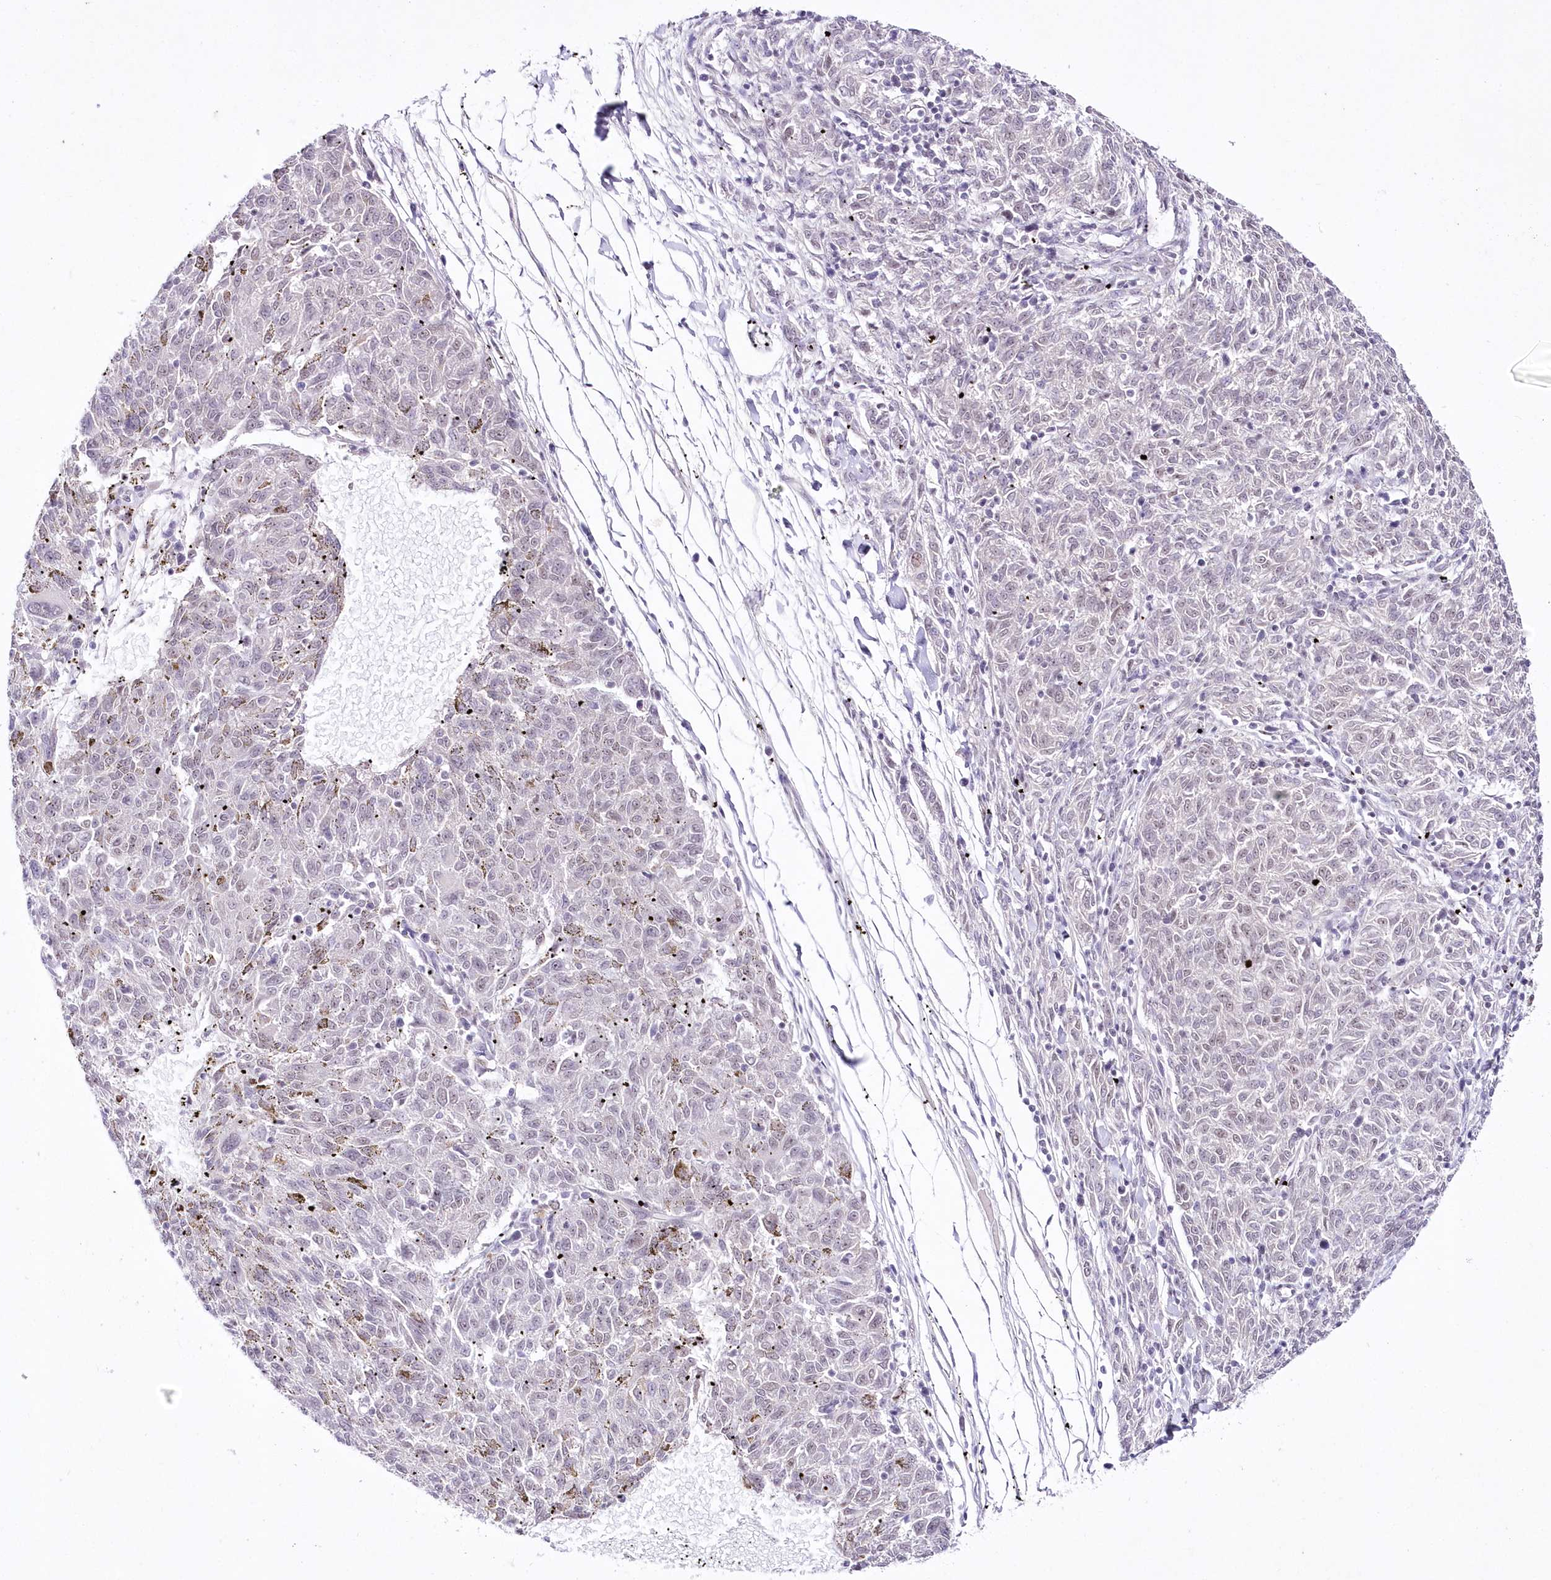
{"staining": {"intensity": "negative", "quantity": "none", "location": "none"}, "tissue": "melanoma", "cell_type": "Tumor cells", "image_type": "cancer", "snomed": [{"axis": "morphology", "description": "Malignant melanoma, NOS"}, {"axis": "topography", "description": "Skin"}], "caption": "Human malignant melanoma stained for a protein using immunohistochemistry reveals no positivity in tumor cells.", "gene": "NSUN2", "patient": {"sex": "female", "age": 72}}